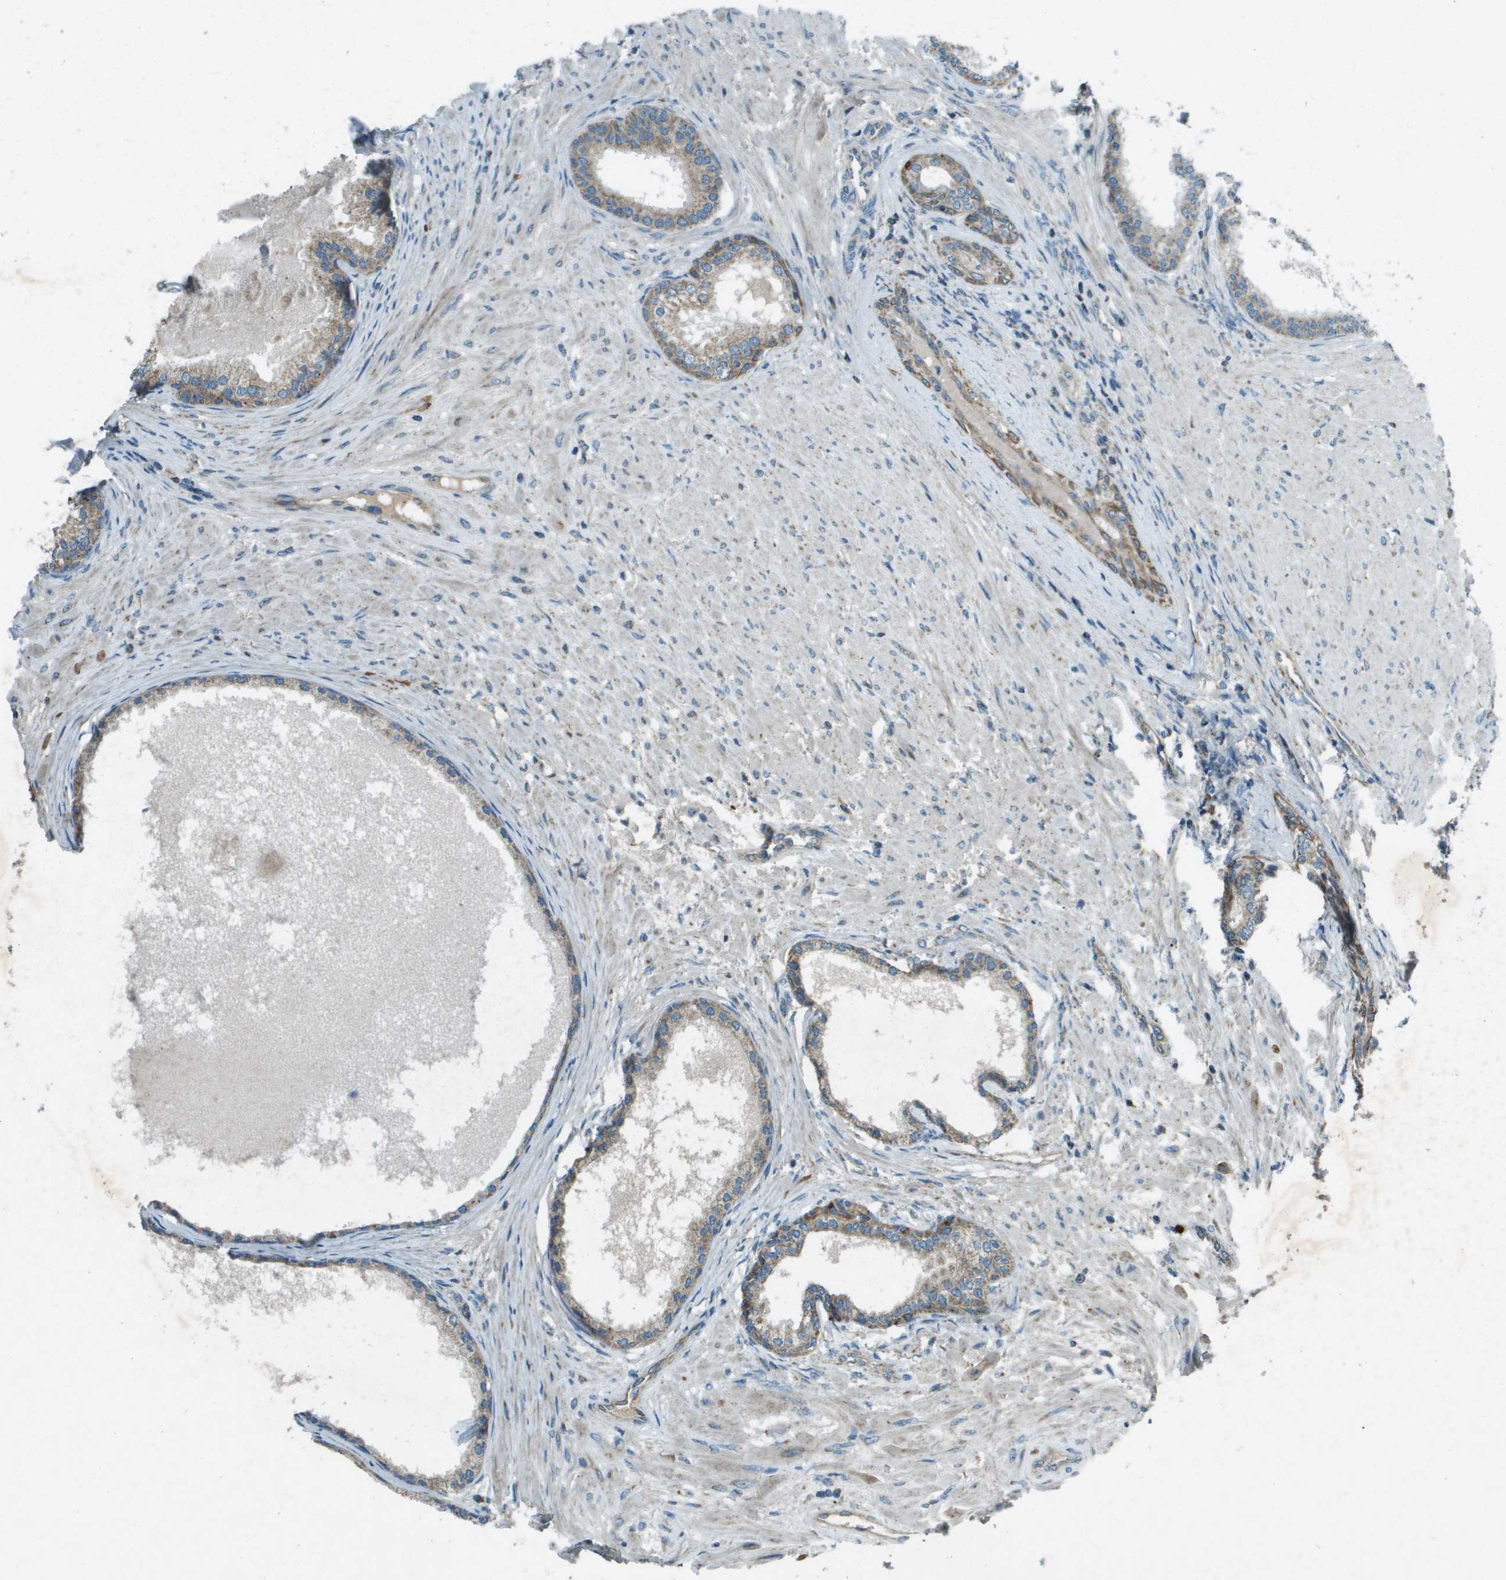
{"staining": {"intensity": "moderate", "quantity": ">75%", "location": "cytoplasmic/membranous"}, "tissue": "prostate", "cell_type": "Glandular cells", "image_type": "normal", "snomed": [{"axis": "morphology", "description": "Normal tissue, NOS"}, {"axis": "topography", "description": "Prostate"}], "caption": "The micrograph shows immunohistochemical staining of normal prostate. There is moderate cytoplasmic/membranous positivity is present in approximately >75% of glandular cells.", "gene": "MIGA1", "patient": {"sex": "male", "age": 76}}